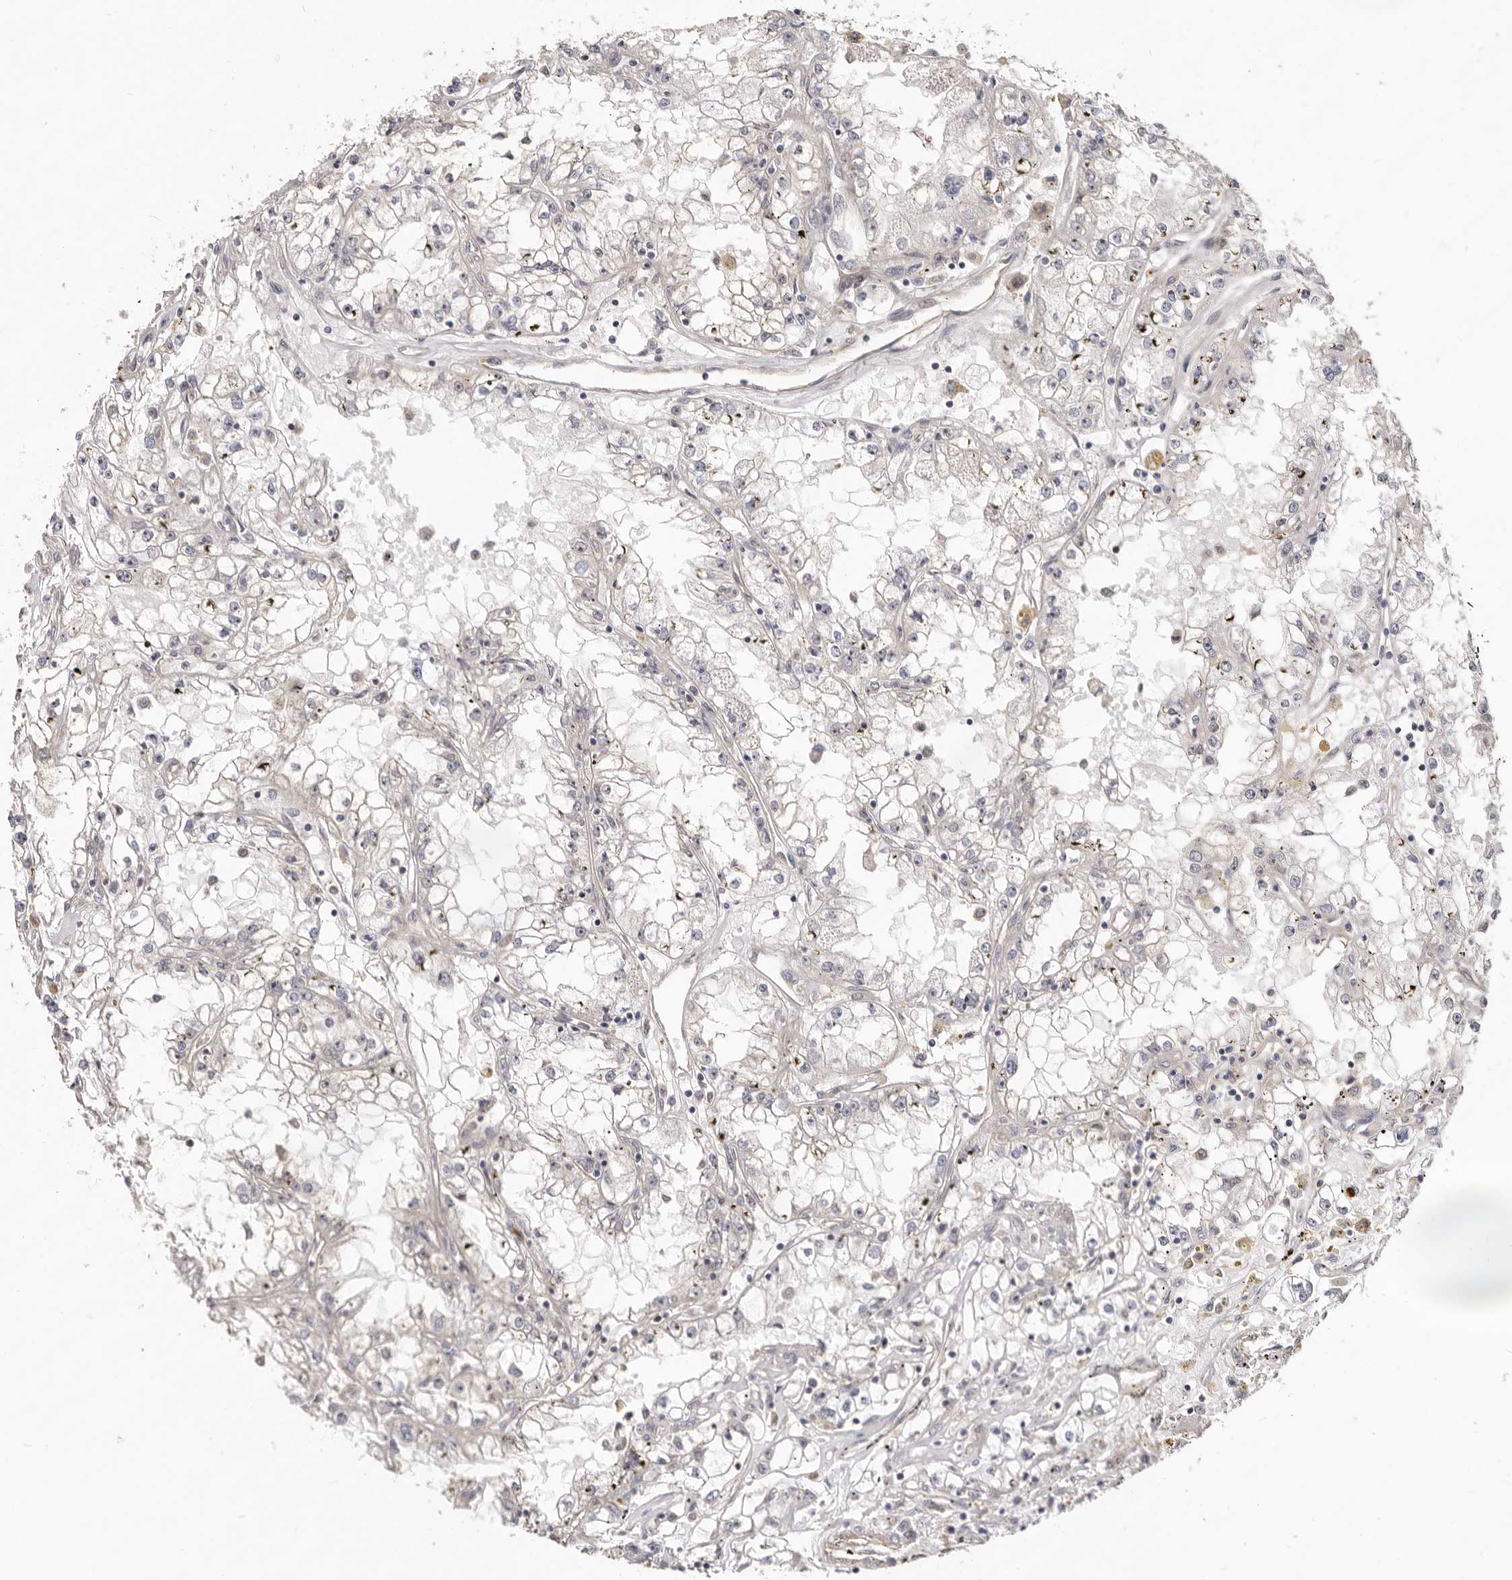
{"staining": {"intensity": "negative", "quantity": "none", "location": "none"}, "tissue": "renal cancer", "cell_type": "Tumor cells", "image_type": "cancer", "snomed": [{"axis": "morphology", "description": "Adenocarcinoma, NOS"}, {"axis": "topography", "description": "Kidney"}], "caption": "Immunohistochemical staining of human renal cancer (adenocarcinoma) reveals no significant staining in tumor cells.", "gene": "GPATCH4", "patient": {"sex": "male", "age": 56}}